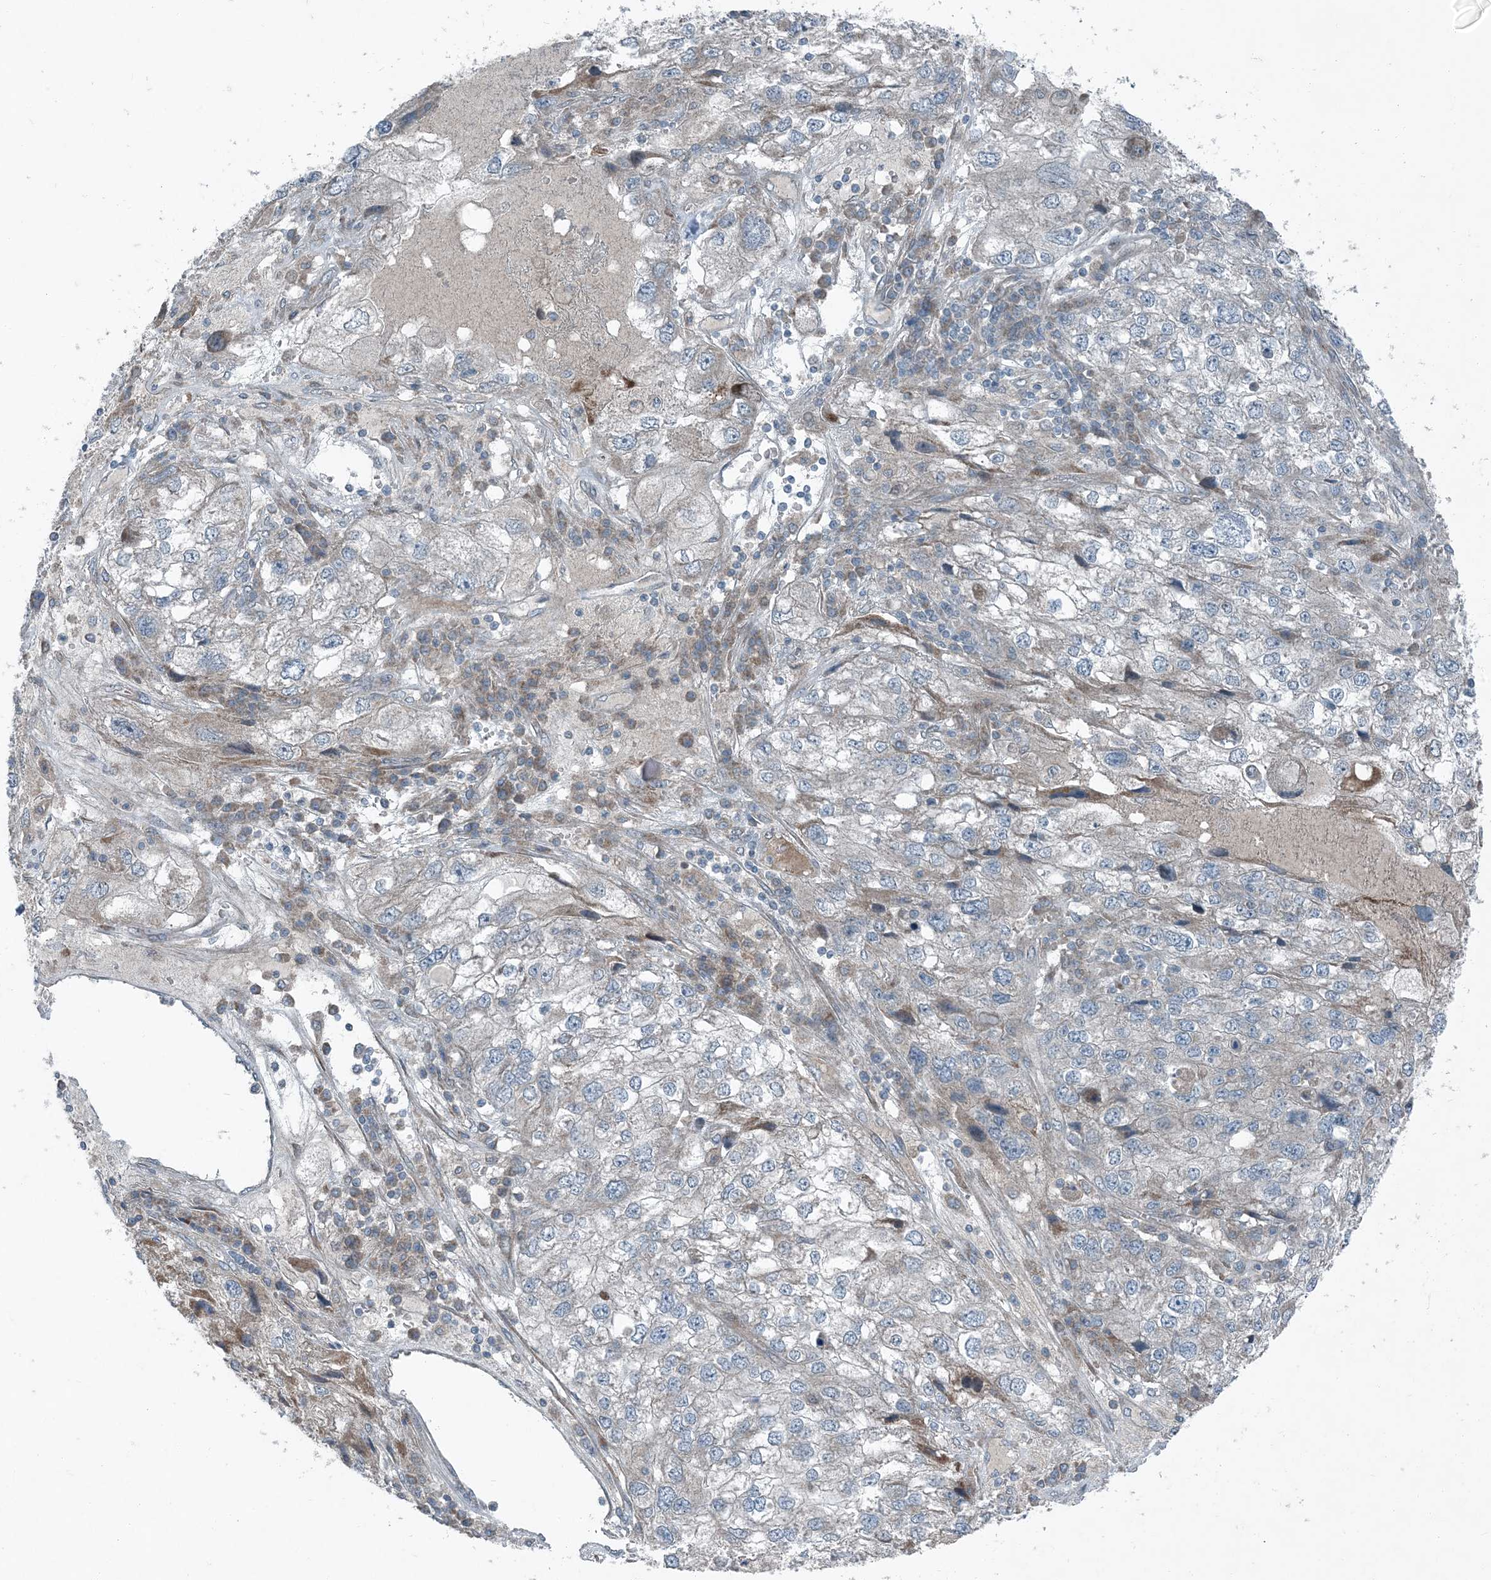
{"staining": {"intensity": "negative", "quantity": "none", "location": "none"}, "tissue": "endometrial cancer", "cell_type": "Tumor cells", "image_type": "cancer", "snomed": [{"axis": "morphology", "description": "Adenocarcinoma, NOS"}, {"axis": "topography", "description": "Endometrium"}], "caption": "The micrograph displays no significant positivity in tumor cells of adenocarcinoma (endometrial).", "gene": "APOM", "patient": {"sex": "female", "age": 49}}